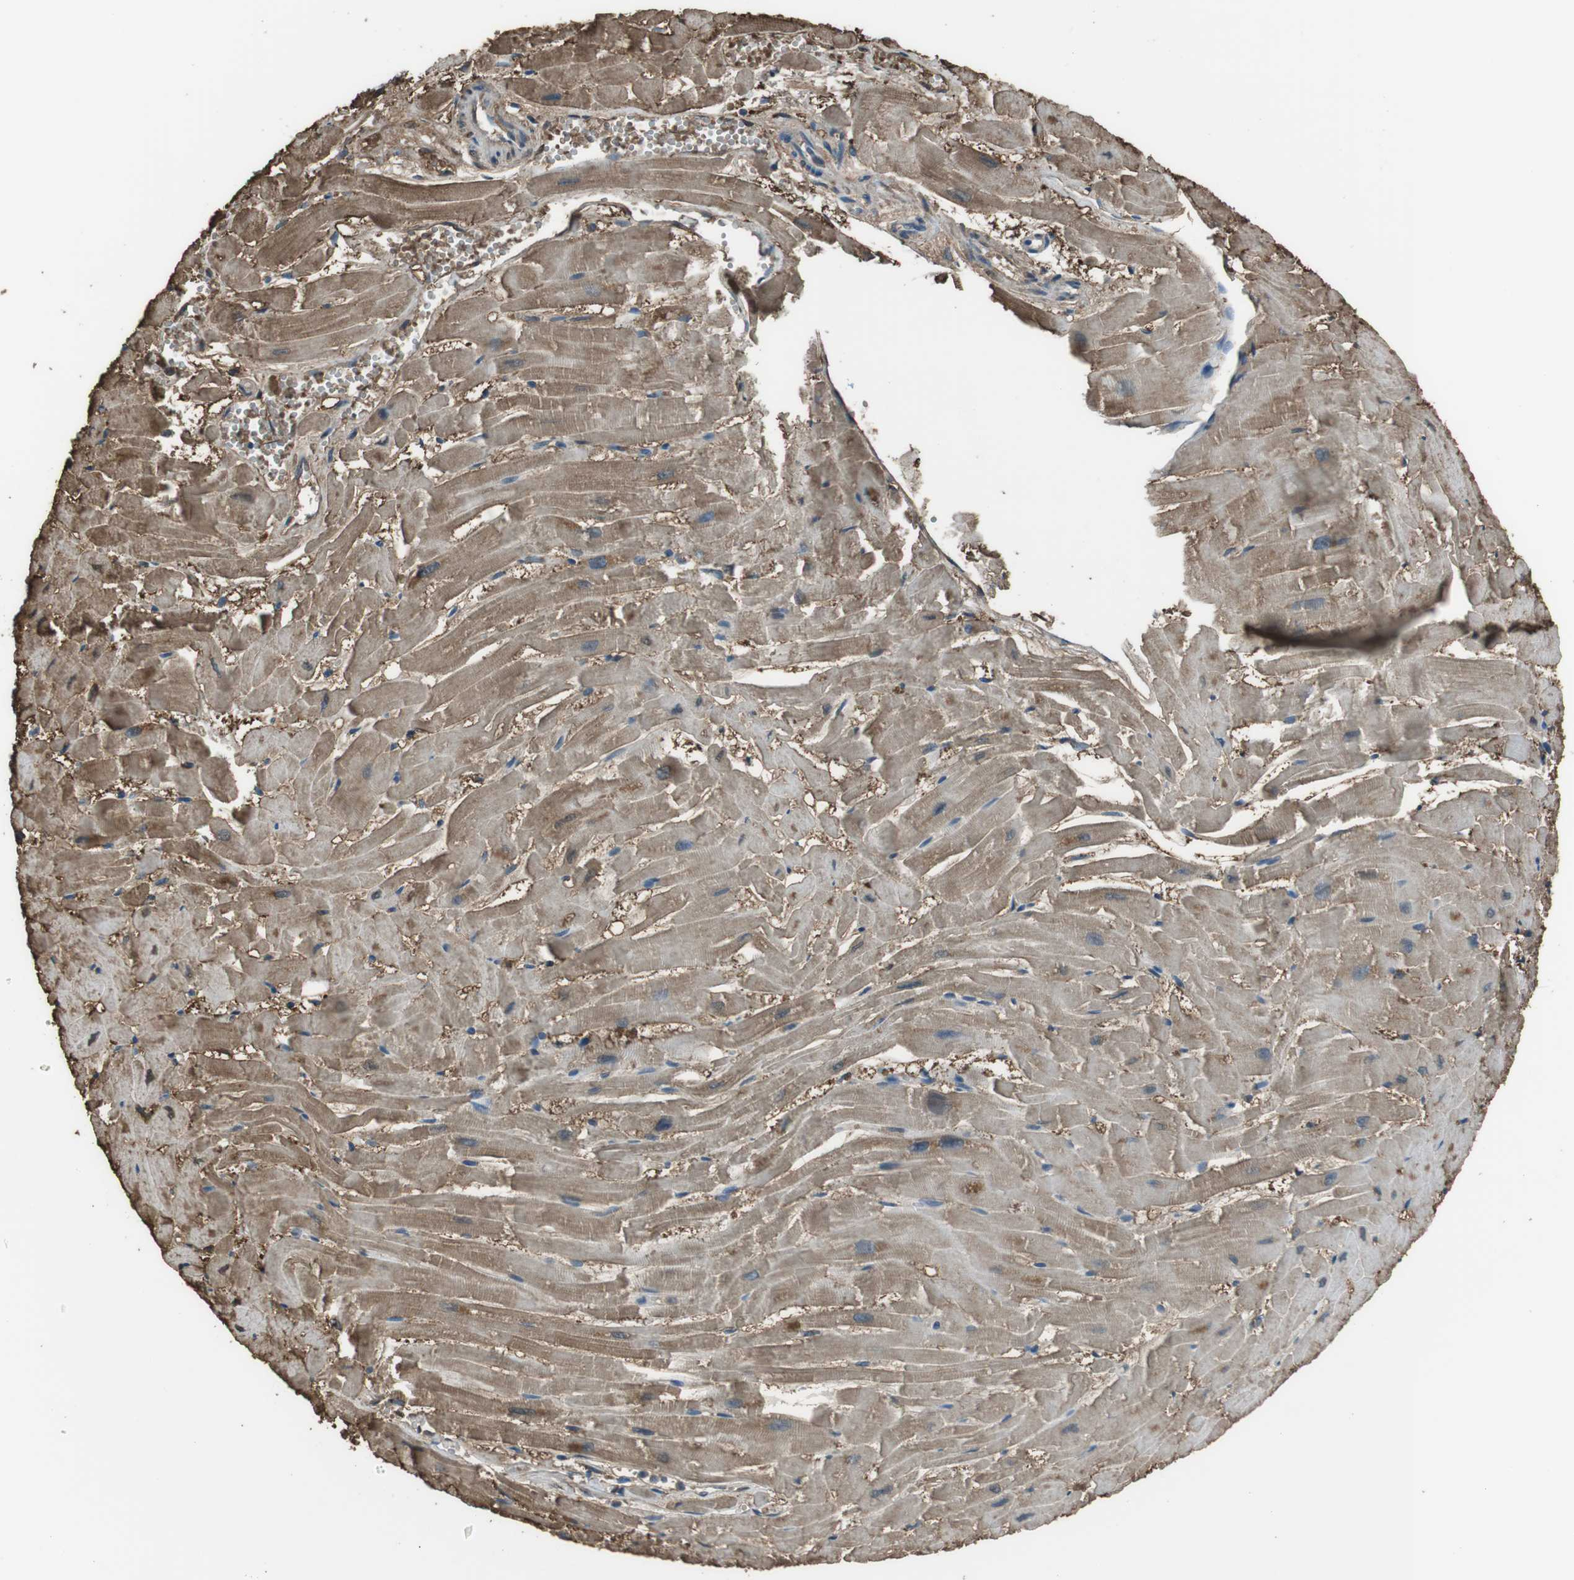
{"staining": {"intensity": "moderate", "quantity": ">75%", "location": "cytoplasmic/membranous,nuclear"}, "tissue": "heart muscle", "cell_type": "Cardiomyocytes", "image_type": "normal", "snomed": [{"axis": "morphology", "description": "Normal tissue, NOS"}, {"axis": "topography", "description": "Heart"}], "caption": "An immunohistochemistry micrograph of normal tissue is shown. Protein staining in brown highlights moderate cytoplasmic/membranous,nuclear positivity in heart muscle within cardiomyocytes.", "gene": "TWSG1", "patient": {"sex": "female", "age": 19}}